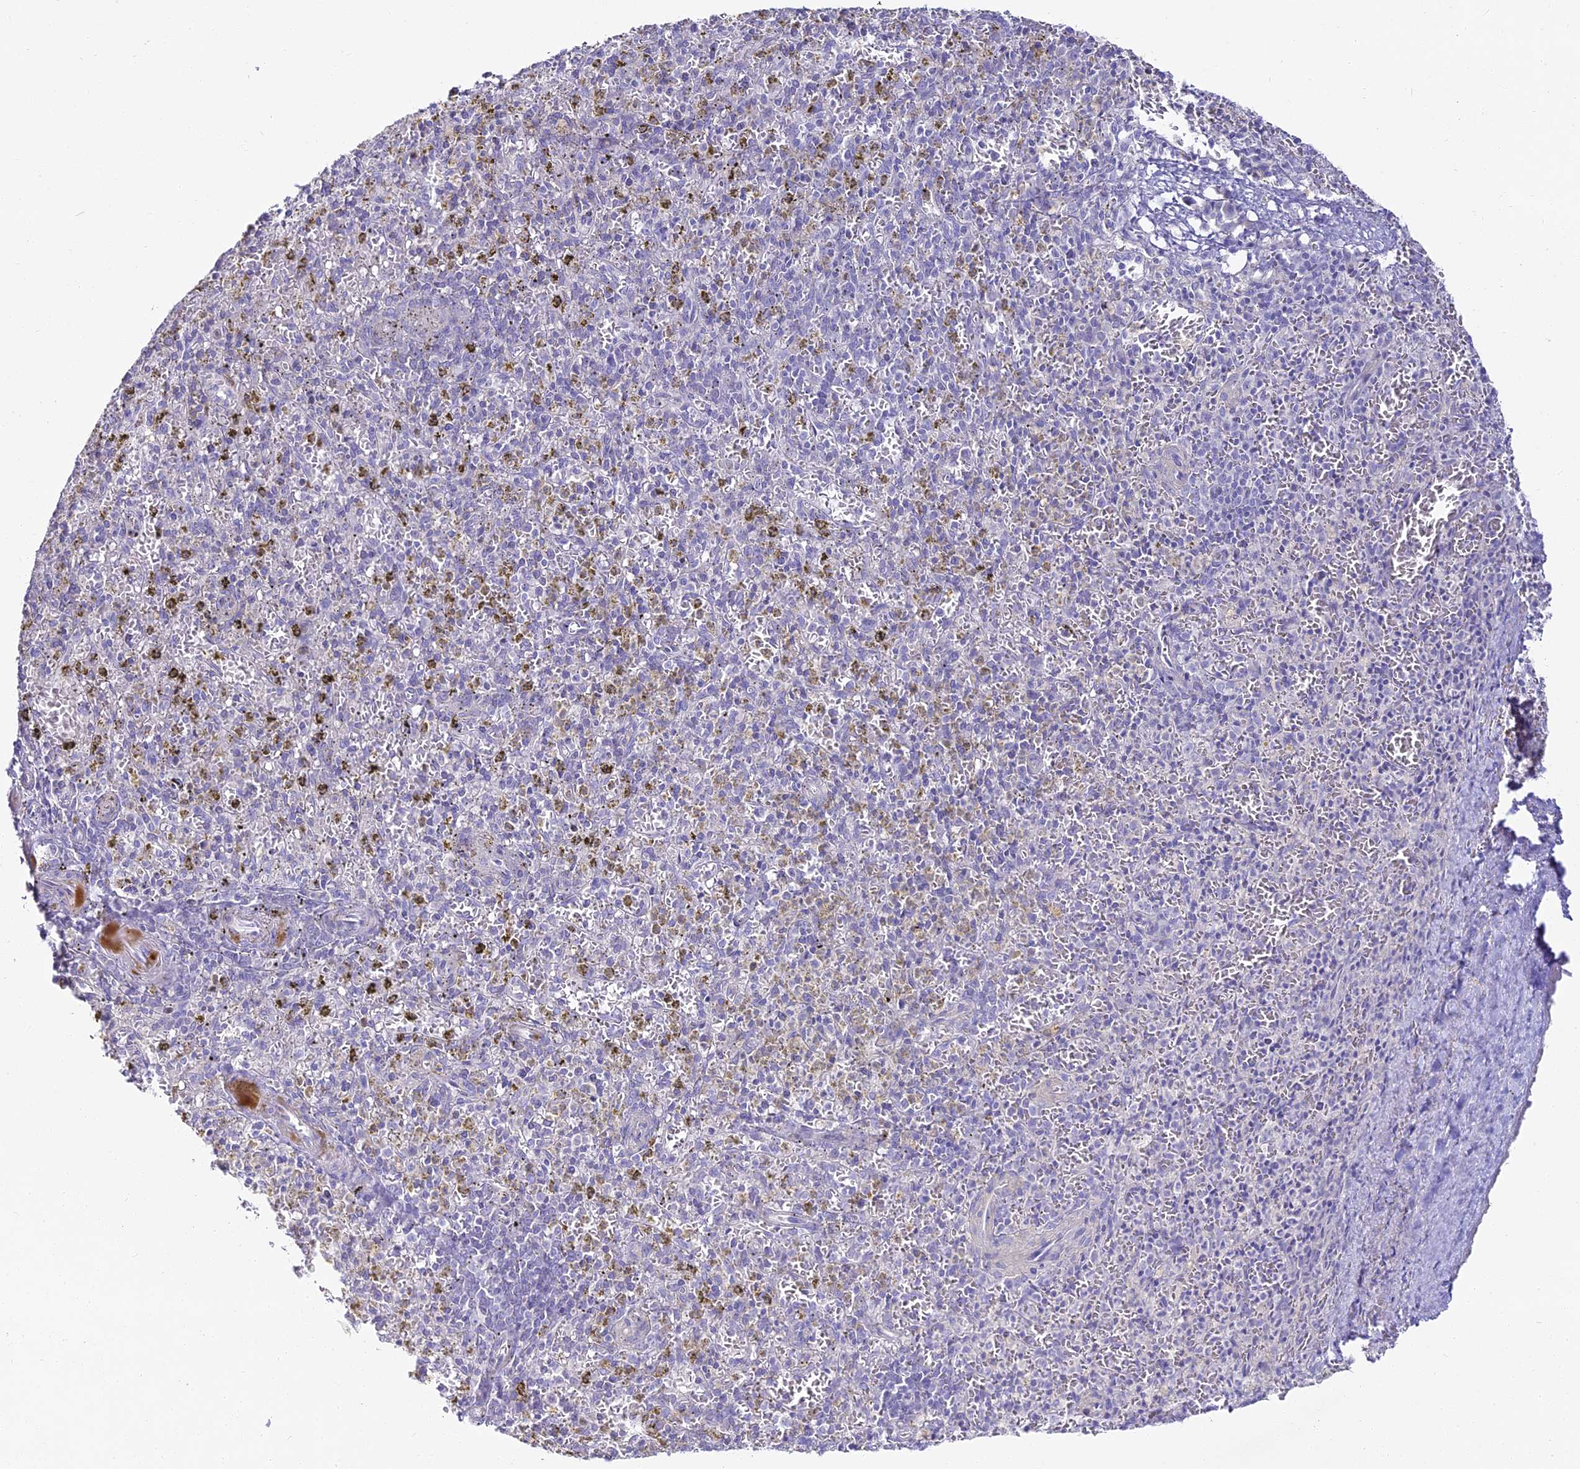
{"staining": {"intensity": "negative", "quantity": "none", "location": "none"}, "tissue": "spleen", "cell_type": "Cells in red pulp", "image_type": "normal", "snomed": [{"axis": "morphology", "description": "Normal tissue, NOS"}, {"axis": "topography", "description": "Spleen"}], "caption": "The image shows no staining of cells in red pulp in normal spleen.", "gene": "ALPG", "patient": {"sex": "male", "age": 72}}